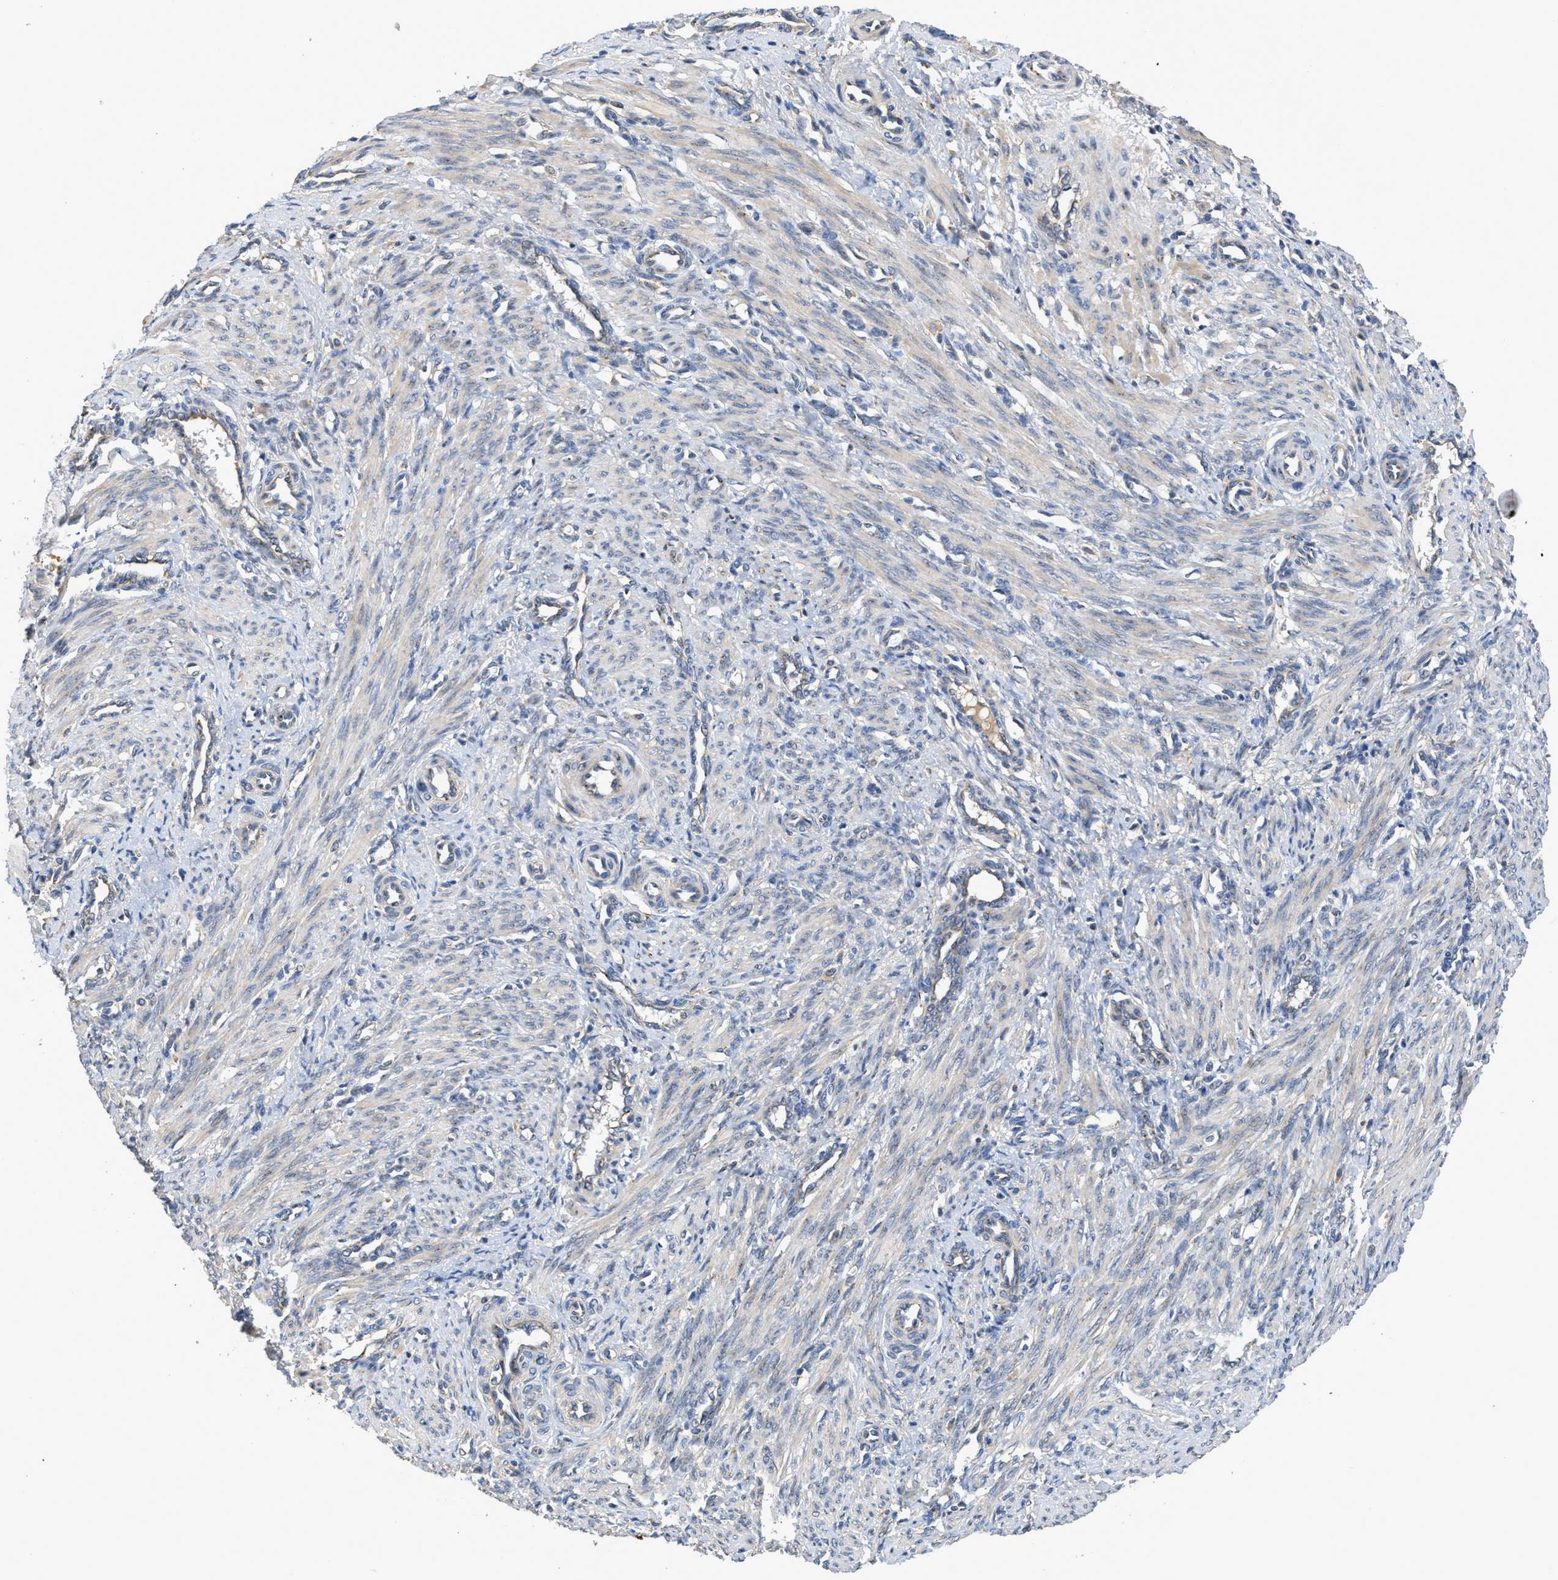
{"staining": {"intensity": "weak", "quantity": "<25%", "location": "cytoplasmic/membranous"}, "tissue": "smooth muscle", "cell_type": "Smooth muscle cells", "image_type": "normal", "snomed": [{"axis": "morphology", "description": "Normal tissue, NOS"}, {"axis": "topography", "description": "Endometrium"}], "caption": "Immunohistochemistry (IHC) of benign smooth muscle exhibits no expression in smooth muscle cells. (DAB immunohistochemistry visualized using brightfield microscopy, high magnification).", "gene": "SIK2", "patient": {"sex": "female", "age": 33}}